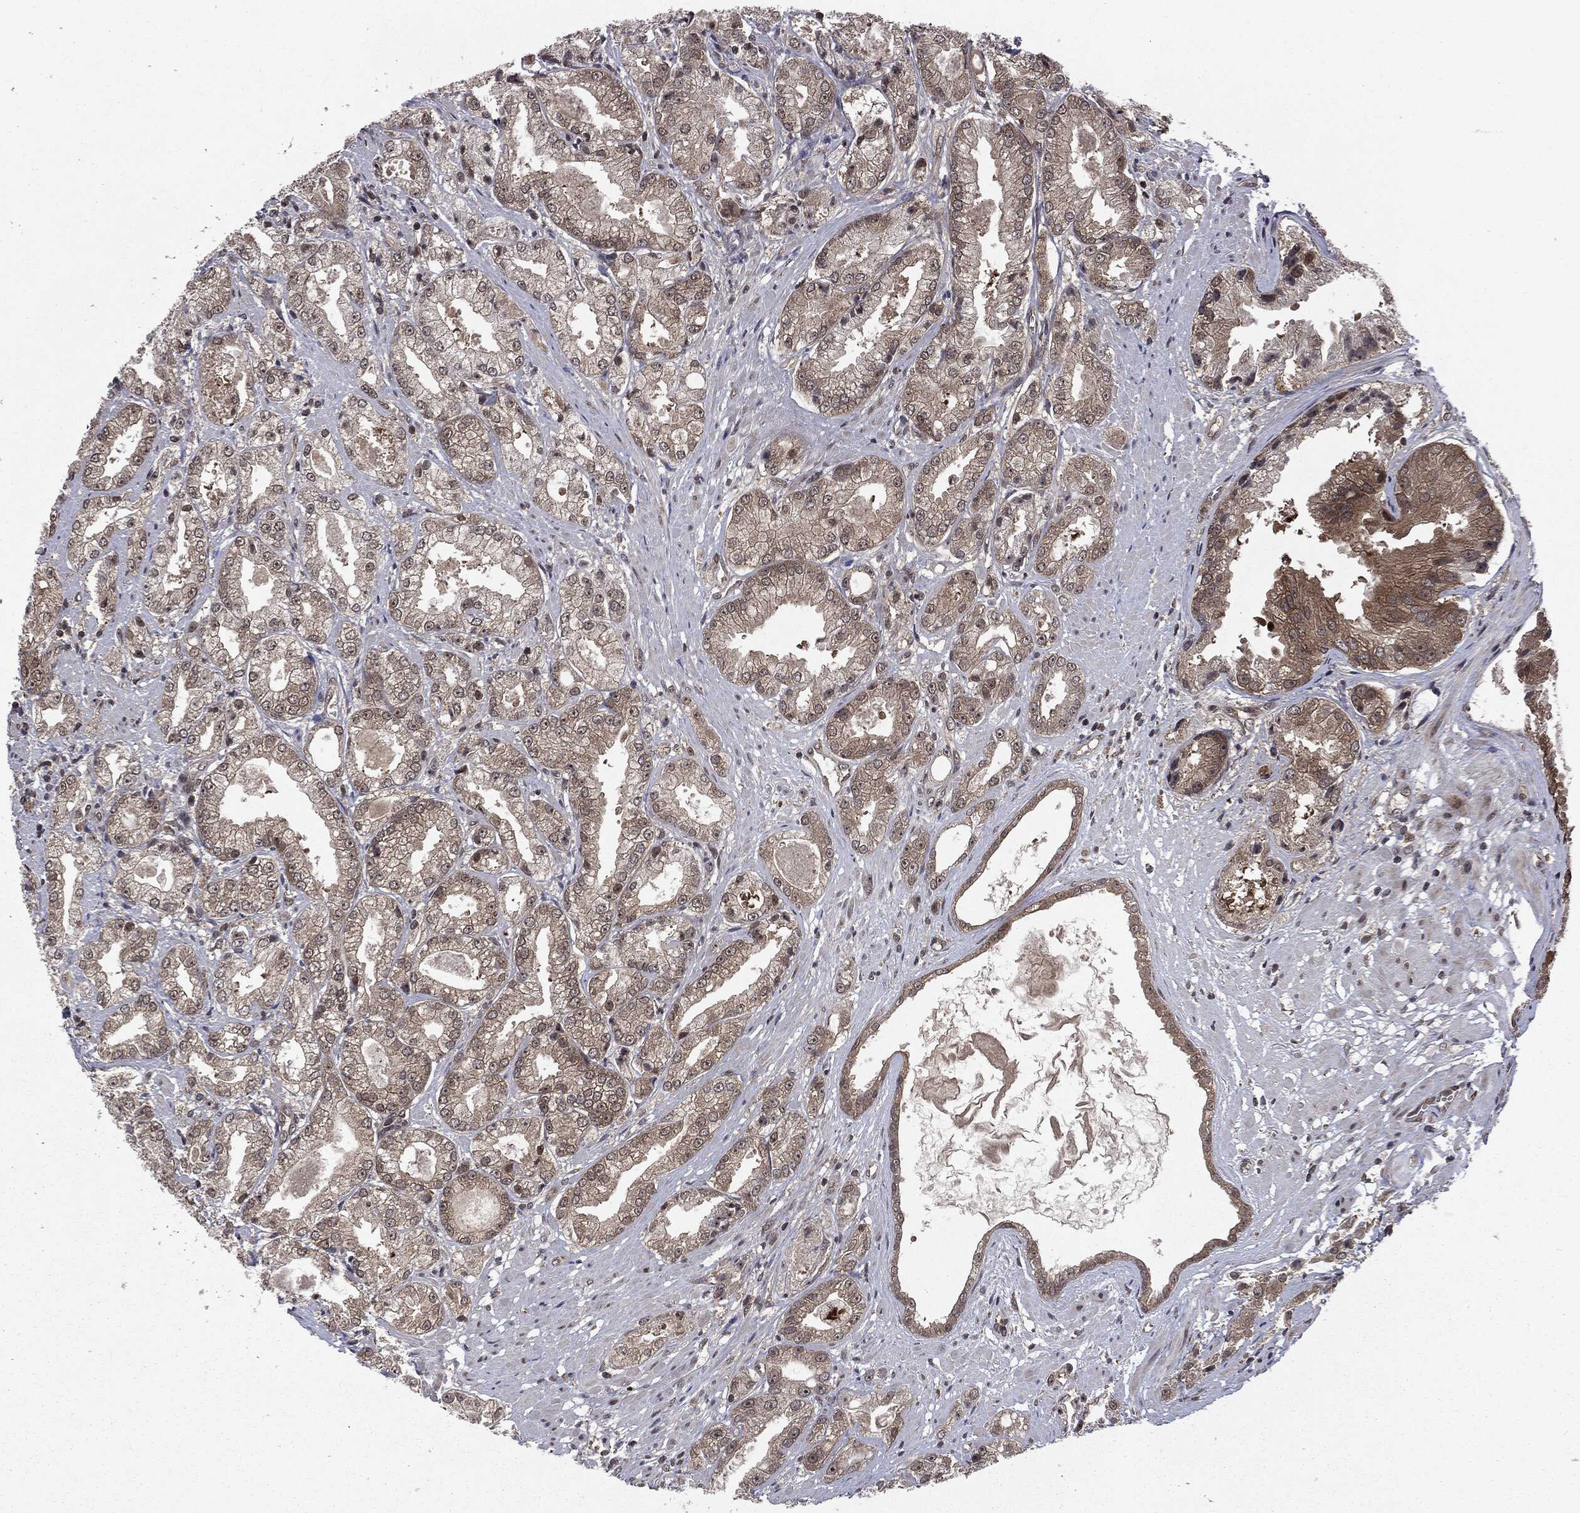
{"staining": {"intensity": "moderate", "quantity": "<25%", "location": "cytoplasmic/membranous"}, "tissue": "prostate cancer", "cell_type": "Tumor cells", "image_type": "cancer", "snomed": [{"axis": "morphology", "description": "Adenocarcinoma, High grade"}, {"axis": "topography", "description": "Prostate"}], "caption": "Immunohistochemistry micrograph of prostate cancer stained for a protein (brown), which exhibits low levels of moderate cytoplasmic/membranous expression in about <25% of tumor cells.", "gene": "STAU2", "patient": {"sex": "male", "age": 61}}